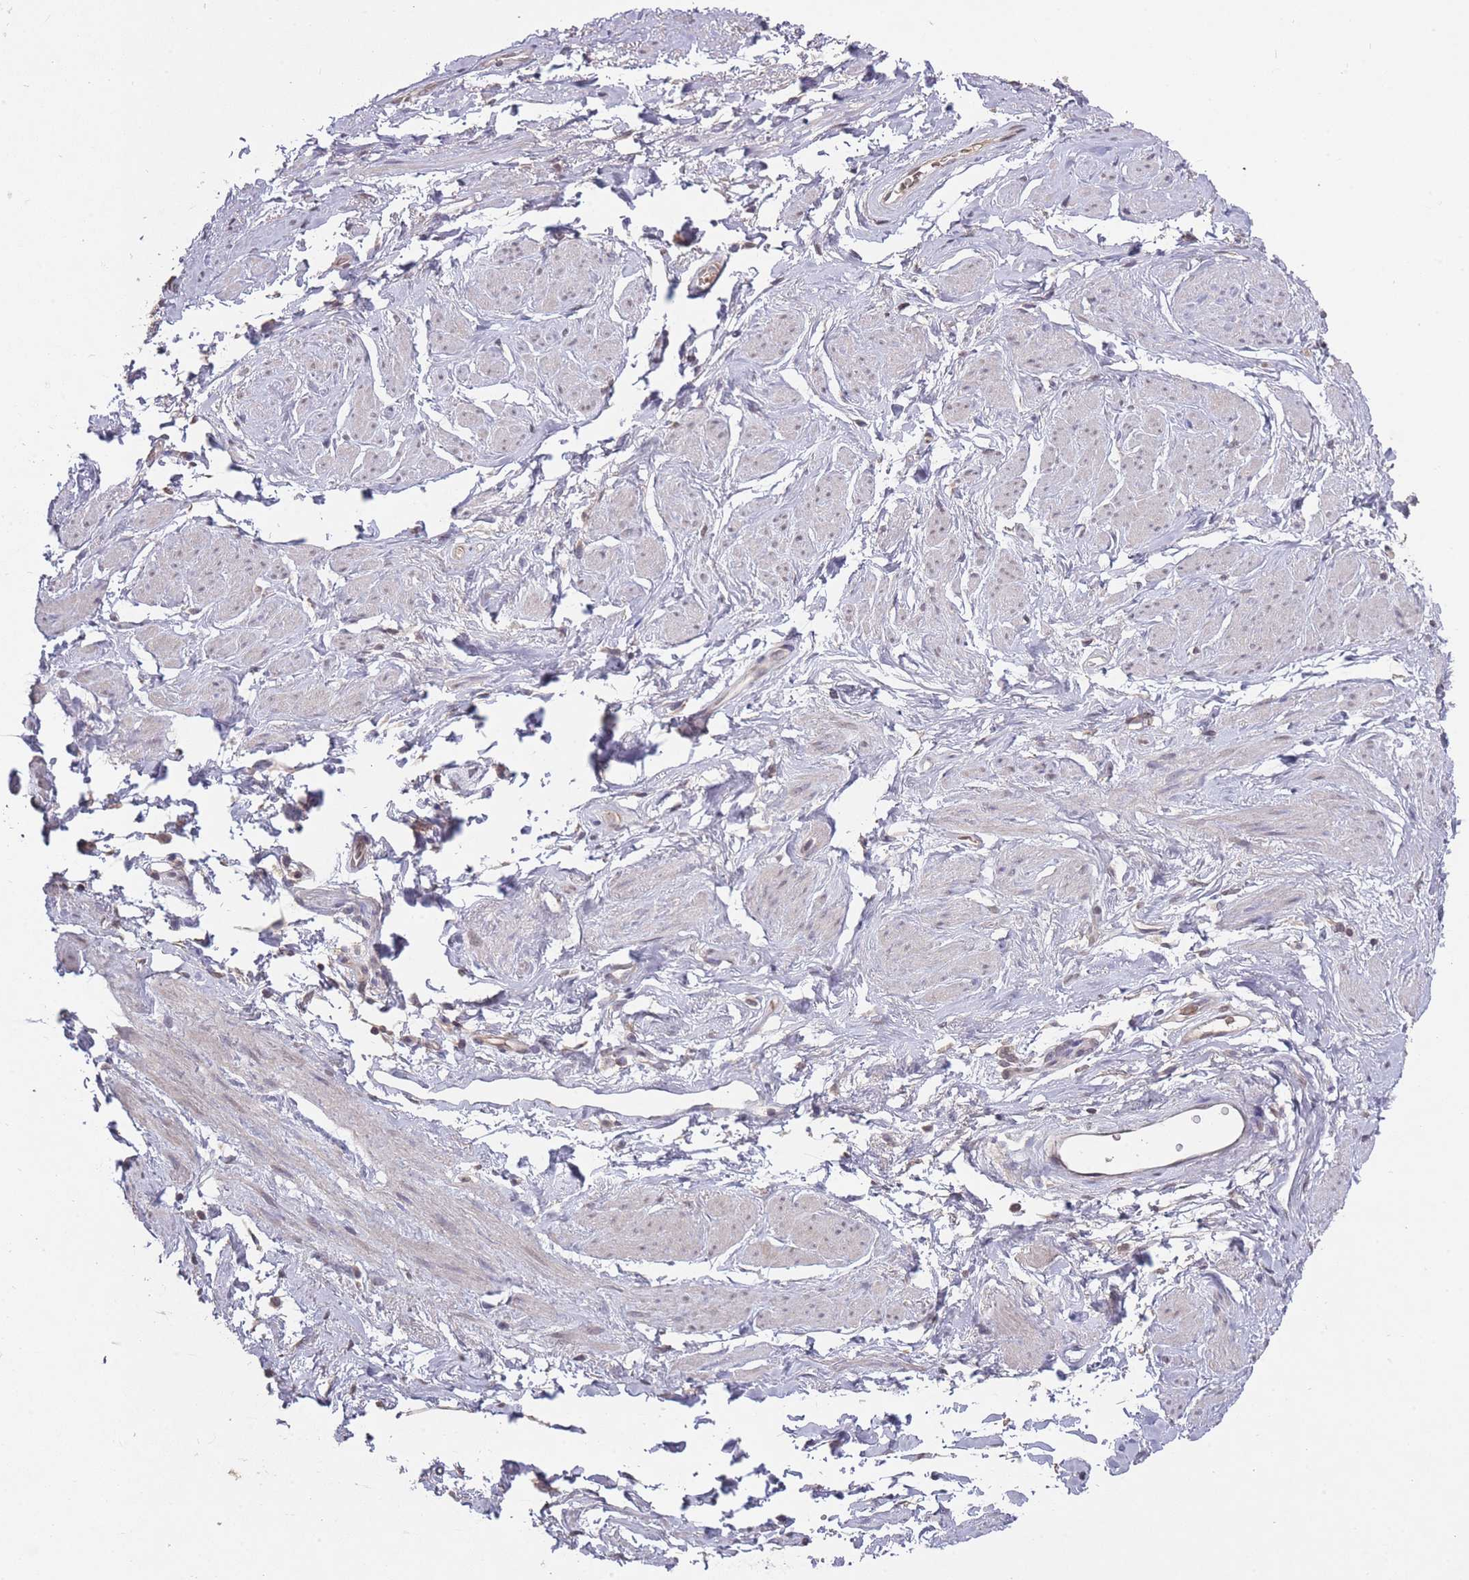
{"staining": {"intensity": "negative", "quantity": "none", "location": "none"}, "tissue": "adipose tissue", "cell_type": "Adipocytes", "image_type": "normal", "snomed": [{"axis": "morphology", "description": "Normal tissue, NOS"}, {"axis": "morphology", "description": "Adenocarcinoma, NOS"}, {"axis": "topography", "description": "Rectum"}, {"axis": "topography", "description": "Vagina"}, {"axis": "topography", "description": "Peripheral nerve tissue"}], "caption": "This micrograph is of benign adipose tissue stained with immunohistochemistry to label a protein in brown with the nuclei are counter-stained blue. There is no expression in adipocytes.", "gene": "ADCYAP1R1", "patient": {"sex": "female", "age": 71}}